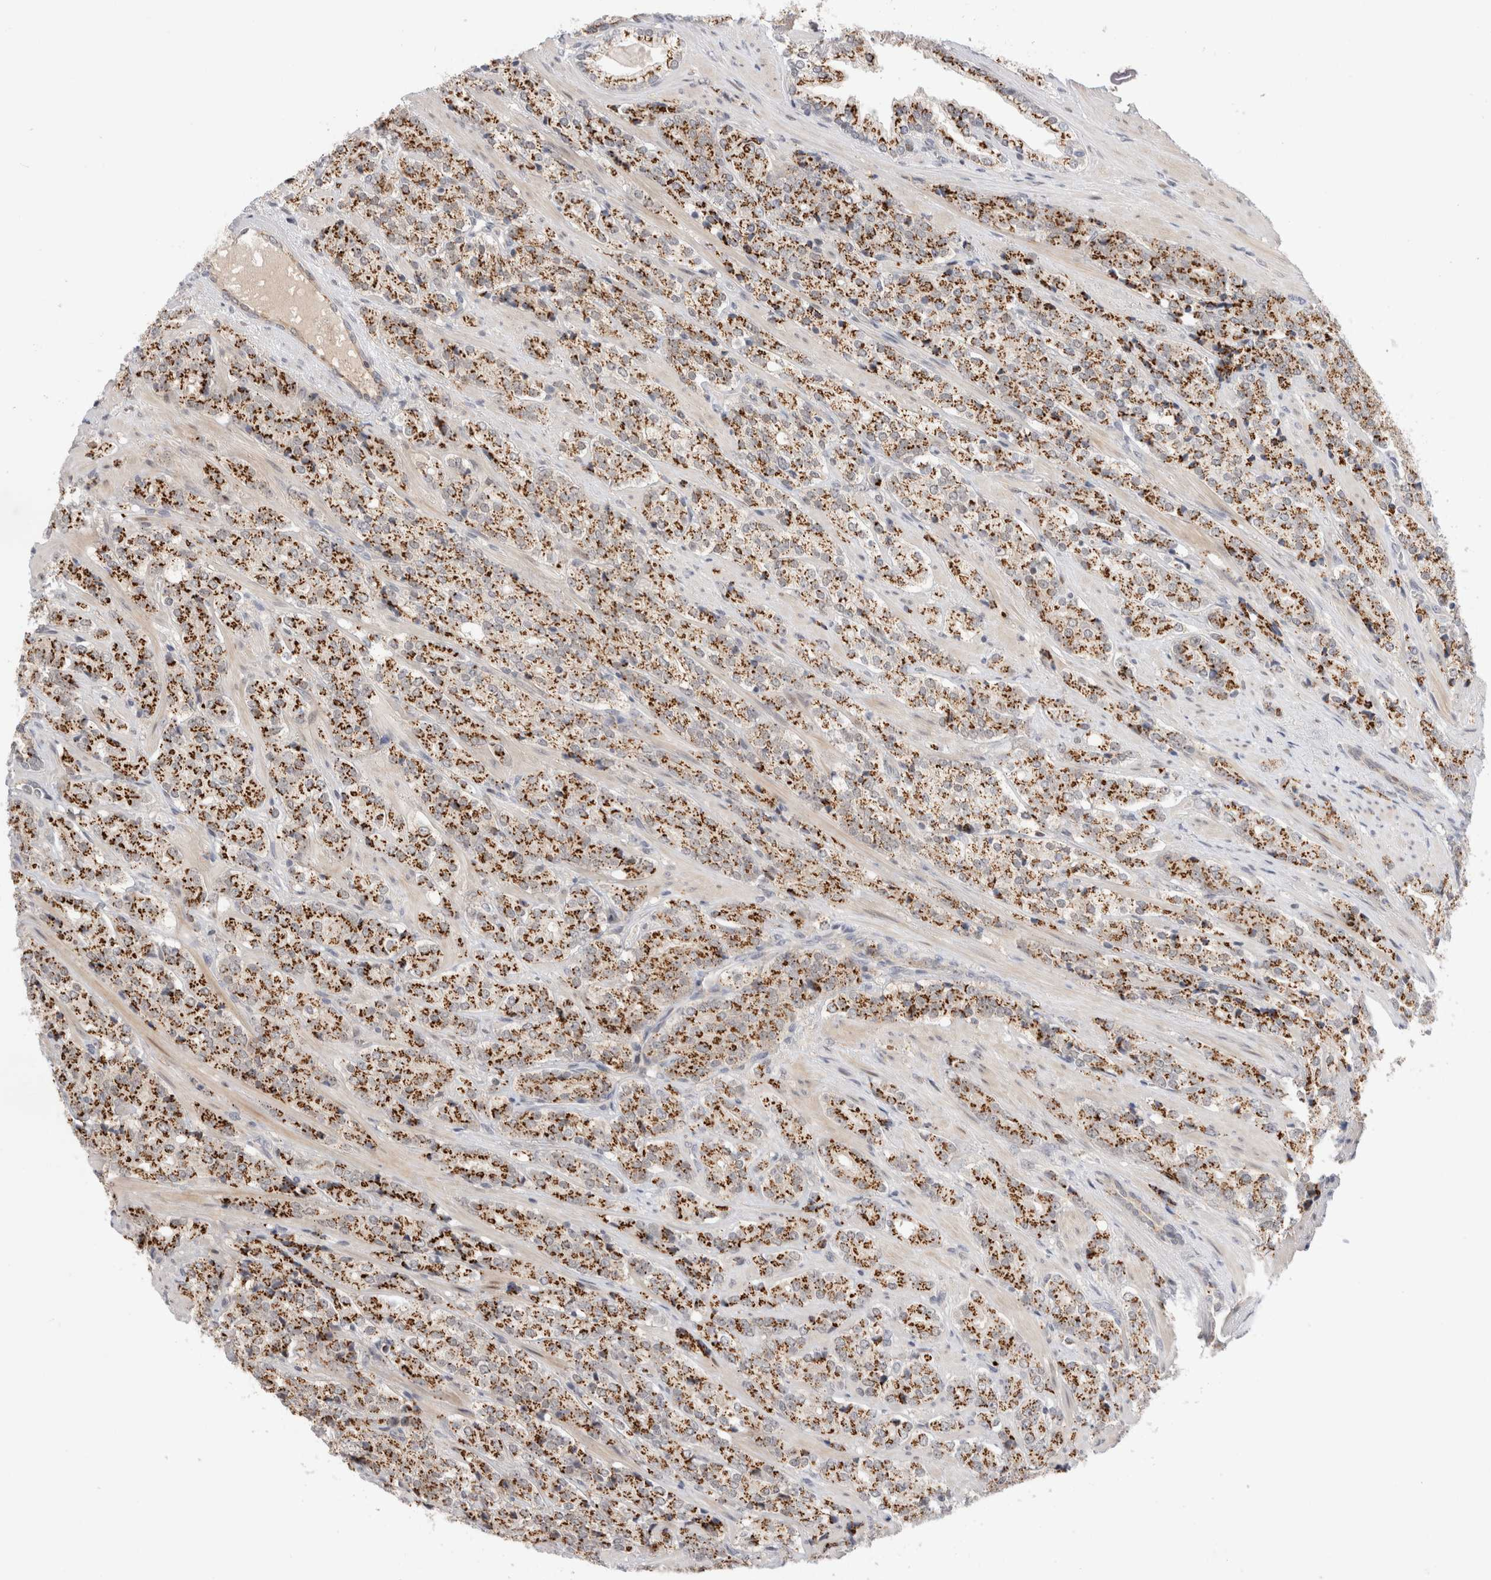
{"staining": {"intensity": "strong", "quantity": ">75%", "location": "cytoplasmic/membranous"}, "tissue": "prostate cancer", "cell_type": "Tumor cells", "image_type": "cancer", "snomed": [{"axis": "morphology", "description": "Adenocarcinoma, High grade"}, {"axis": "topography", "description": "Prostate"}], "caption": "Protein staining displays strong cytoplasmic/membranous staining in approximately >75% of tumor cells in high-grade adenocarcinoma (prostate). The protein is shown in brown color, while the nuclei are stained blue.", "gene": "VPS28", "patient": {"sex": "male", "age": 71}}